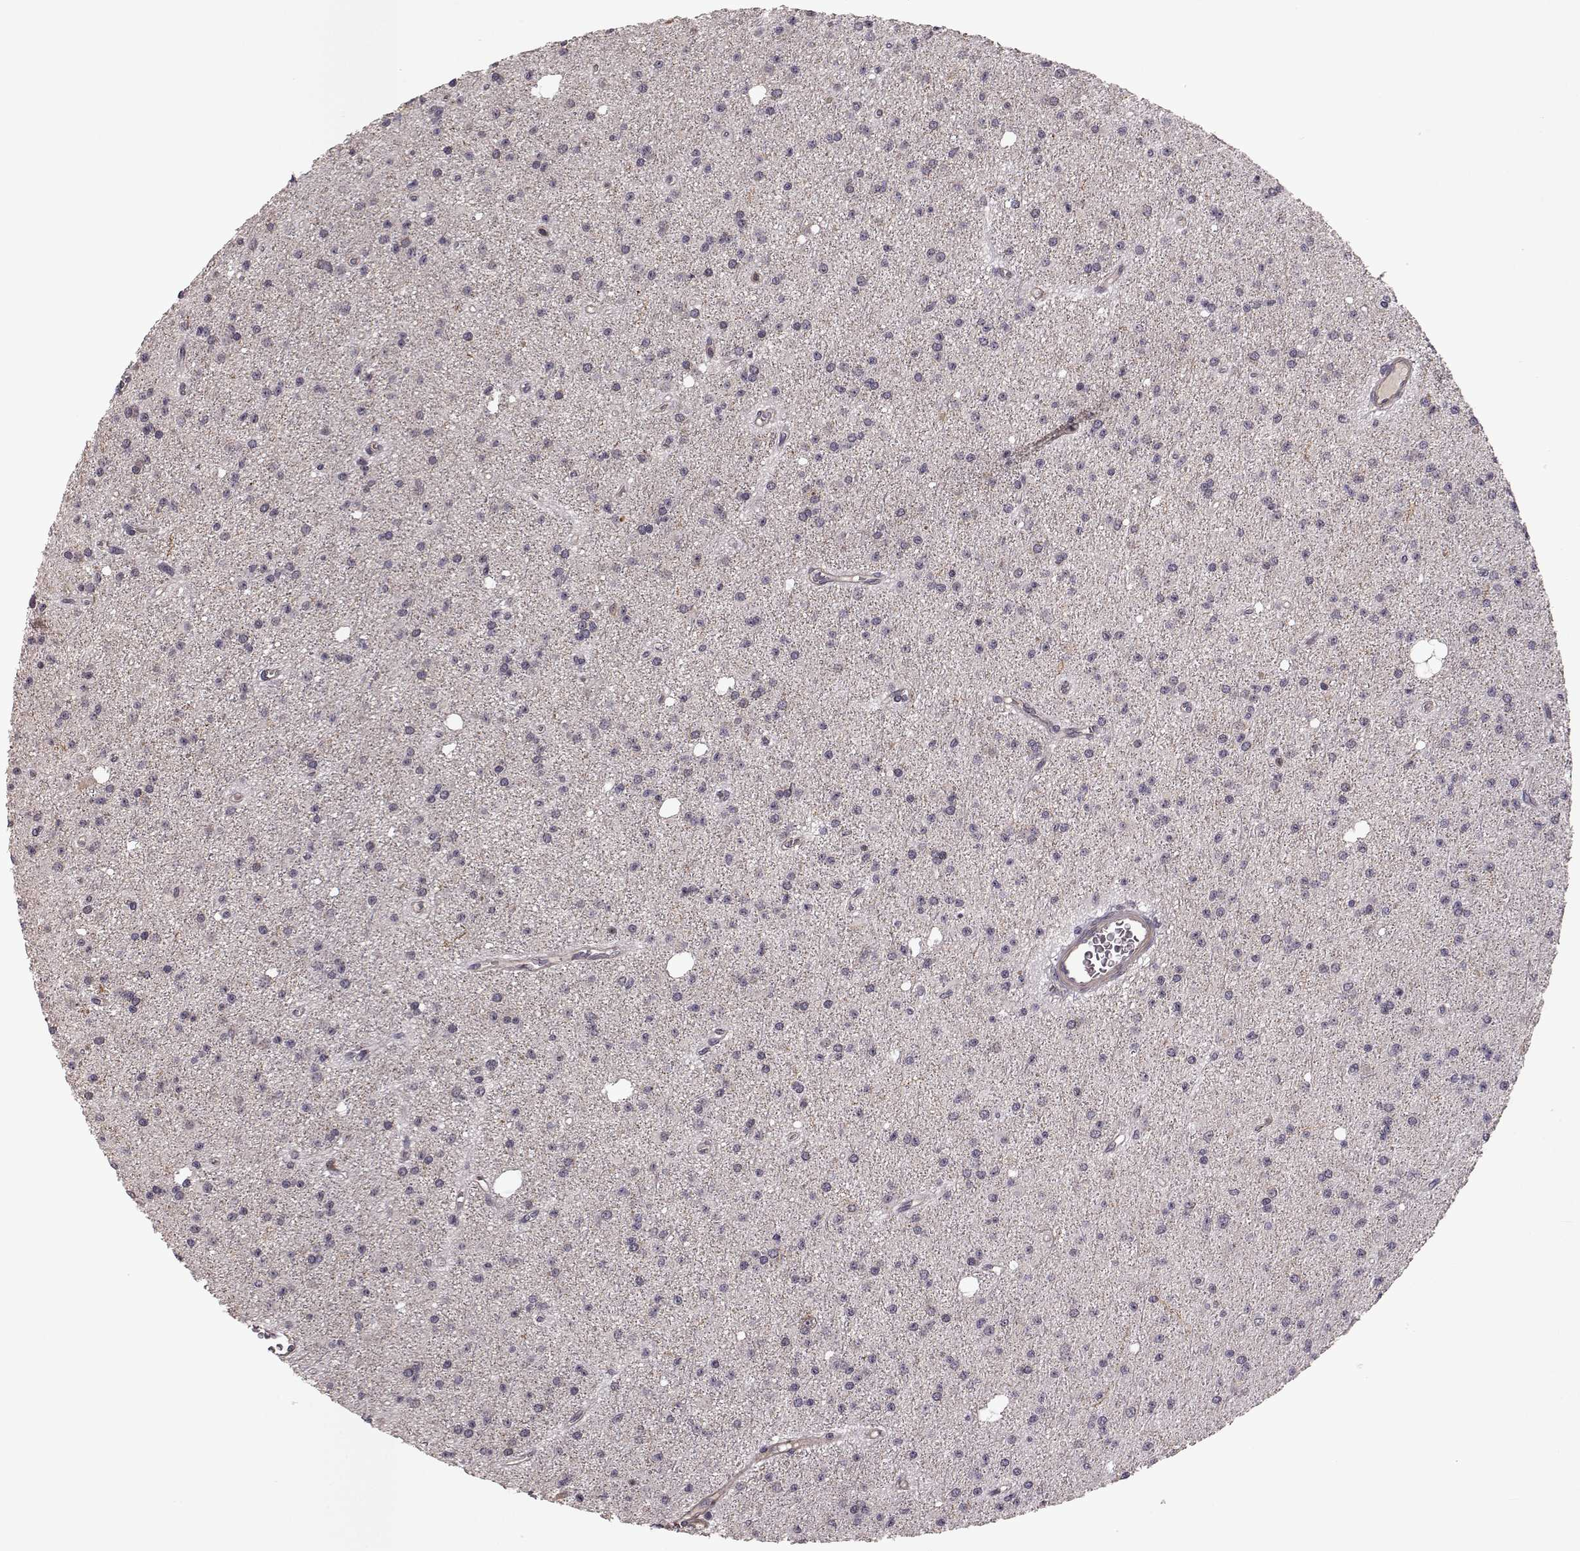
{"staining": {"intensity": "negative", "quantity": "none", "location": "none"}, "tissue": "glioma", "cell_type": "Tumor cells", "image_type": "cancer", "snomed": [{"axis": "morphology", "description": "Glioma, malignant, Low grade"}, {"axis": "topography", "description": "Brain"}], "caption": "The histopathology image exhibits no staining of tumor cells in malignant glioma (low-grade).", "gene": "PLEKHG3", "patient": {"sex": "male", "age": 27}}